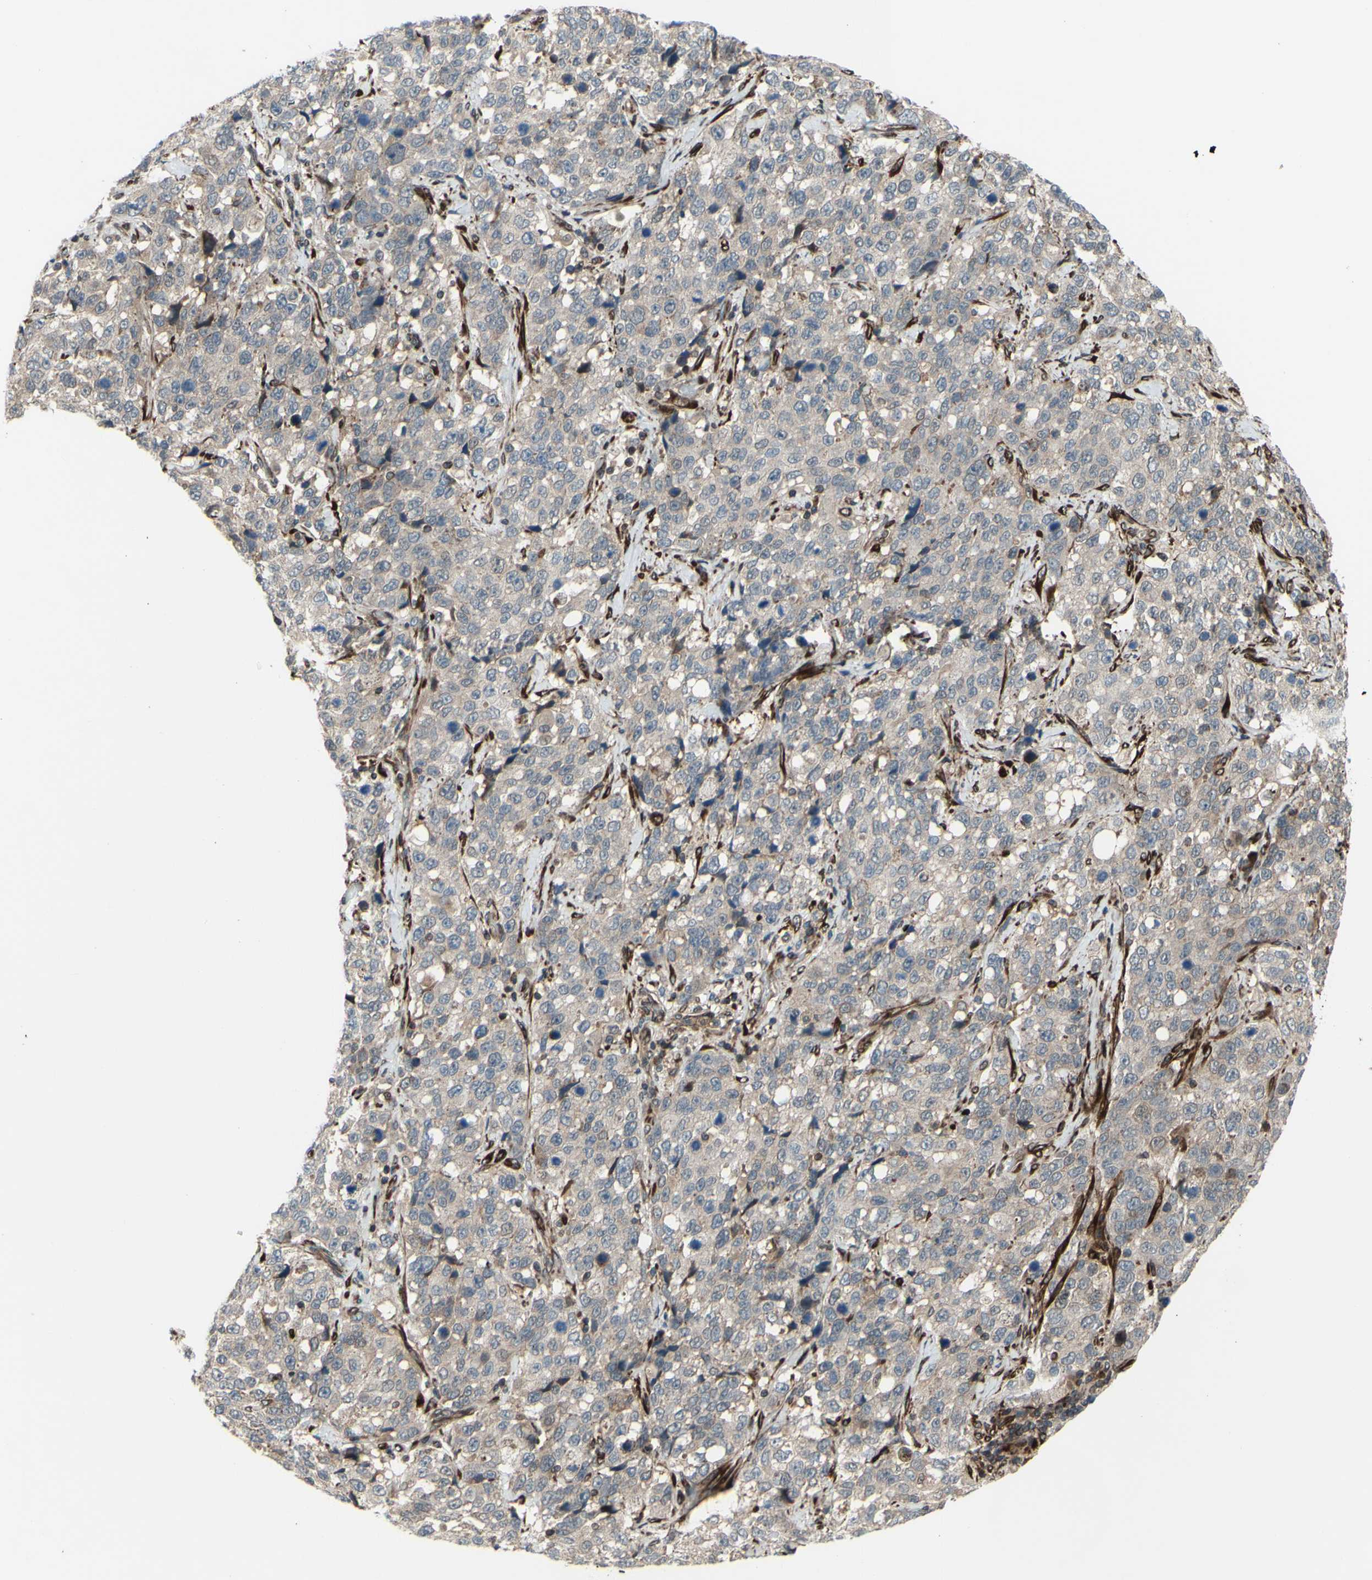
{"staining": {"intensity": "weak", "quantity": ">75%", "location": "cytoplasmic/membranous"}, "tissue": "stomach cancer", "cell_type": "Tumor cells", "image_type": "cancer", "snomed": [{"axis": "morphology", "description": "Normal tissue, NOS"}, {"axis": "morphology", "description": "Adenocarcinoma, NOS"}, {"axis": "topography", "description": "Stomach"}], "caption": "Protein positivity by immunohistochemistry exhibits weak cytoplasmic/membranous positivity in approximately >75% of tumor cells in stomach adenocarcinoma.", "gene": "PRAF2", "patient": {"sex": "male", "age": 48}}